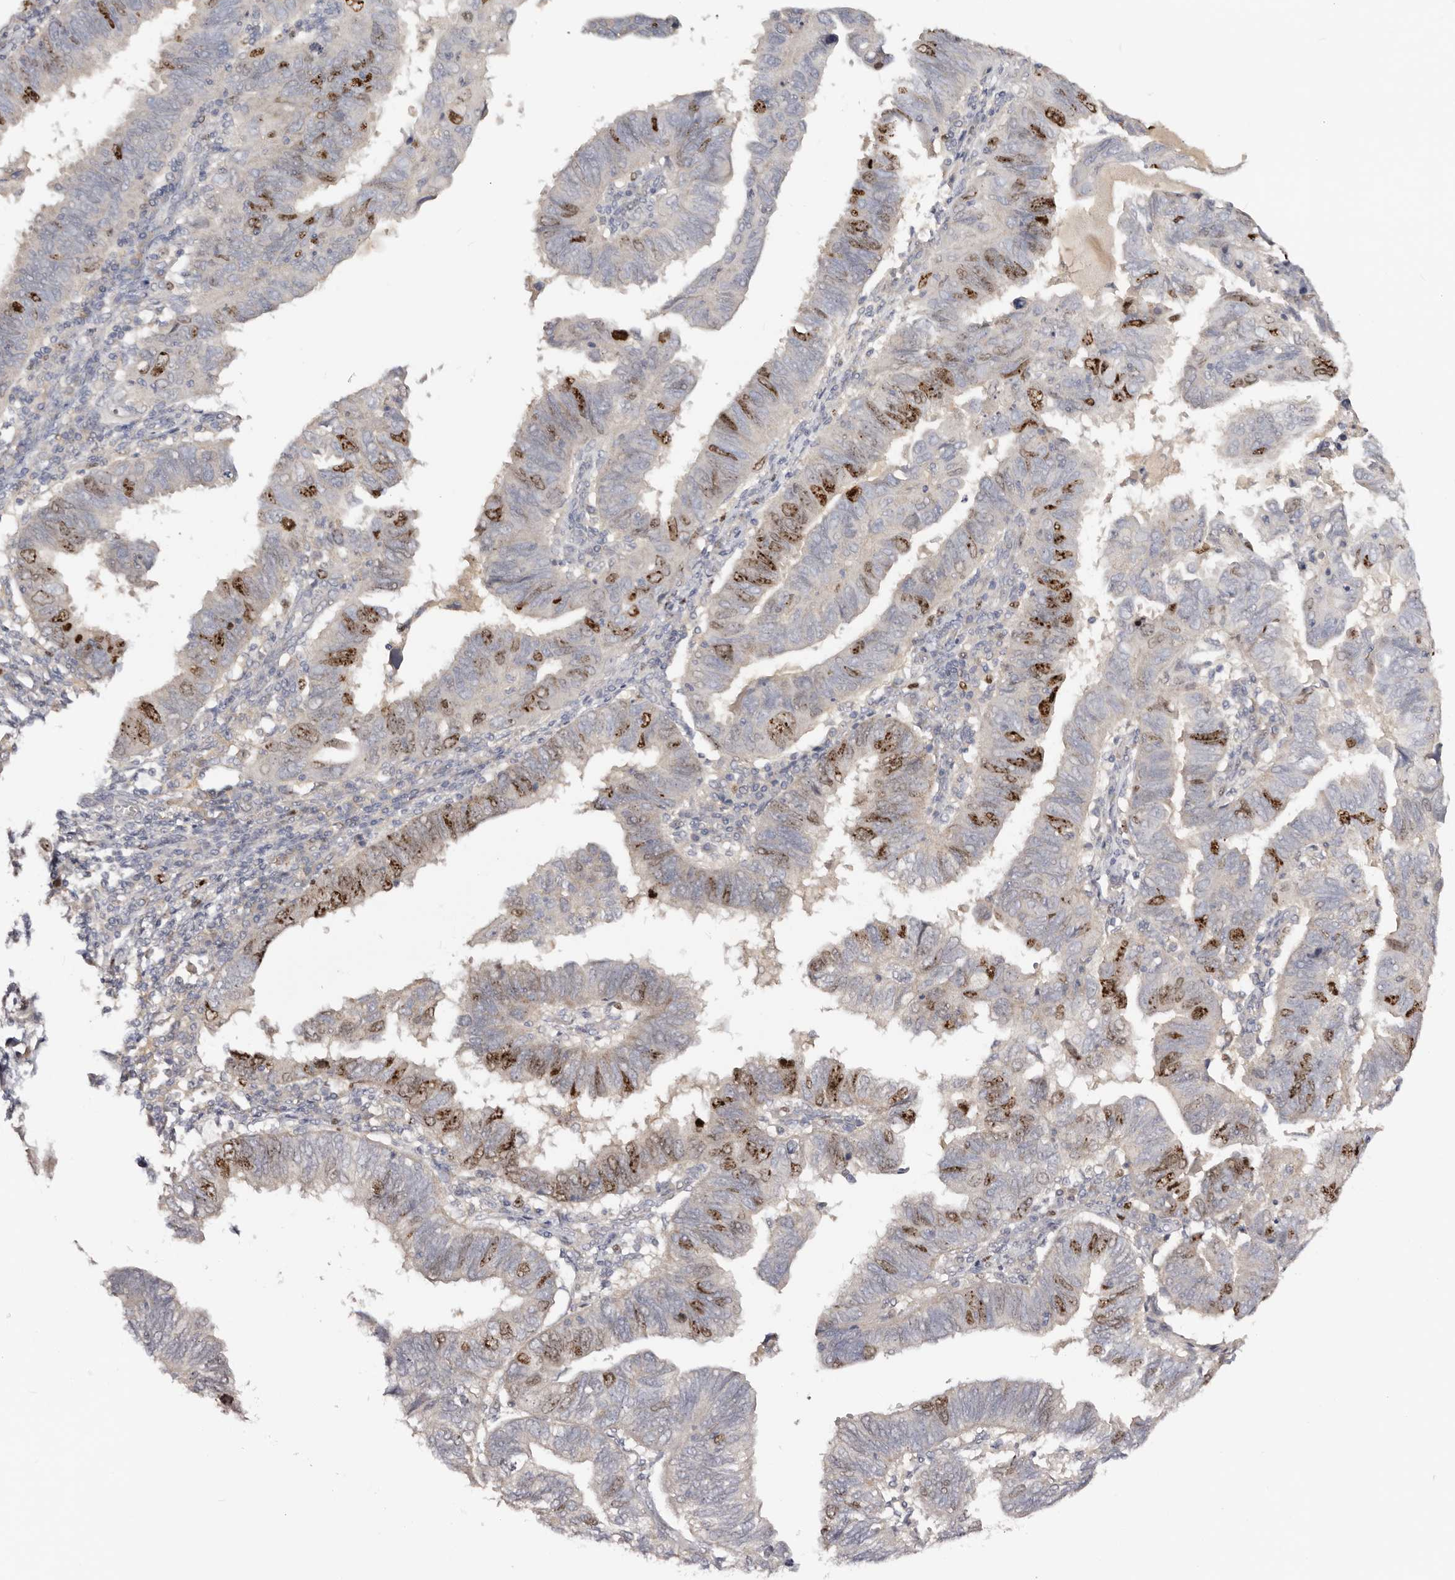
{"staining": {"intensity": "strong", "quantity": "25%-75%", "location": "nuclear"}, "tissue": "endometrial cancer", "cell_type": "Tumor cells", "image_type": "cancer", "snomed": [{"axis": "morphology", "description": "Adenocarcinoma, NOS"}, {"axis": "topography", "description": "Uterus"}], "caption": "Protein staining of adenocarcinoma (endometrial) tissue reveals strong nuclear positivity in about 25%-75% of tumor cells.", "gene": "CCDC190", "patient": {"sex": "female", "age": 77}}